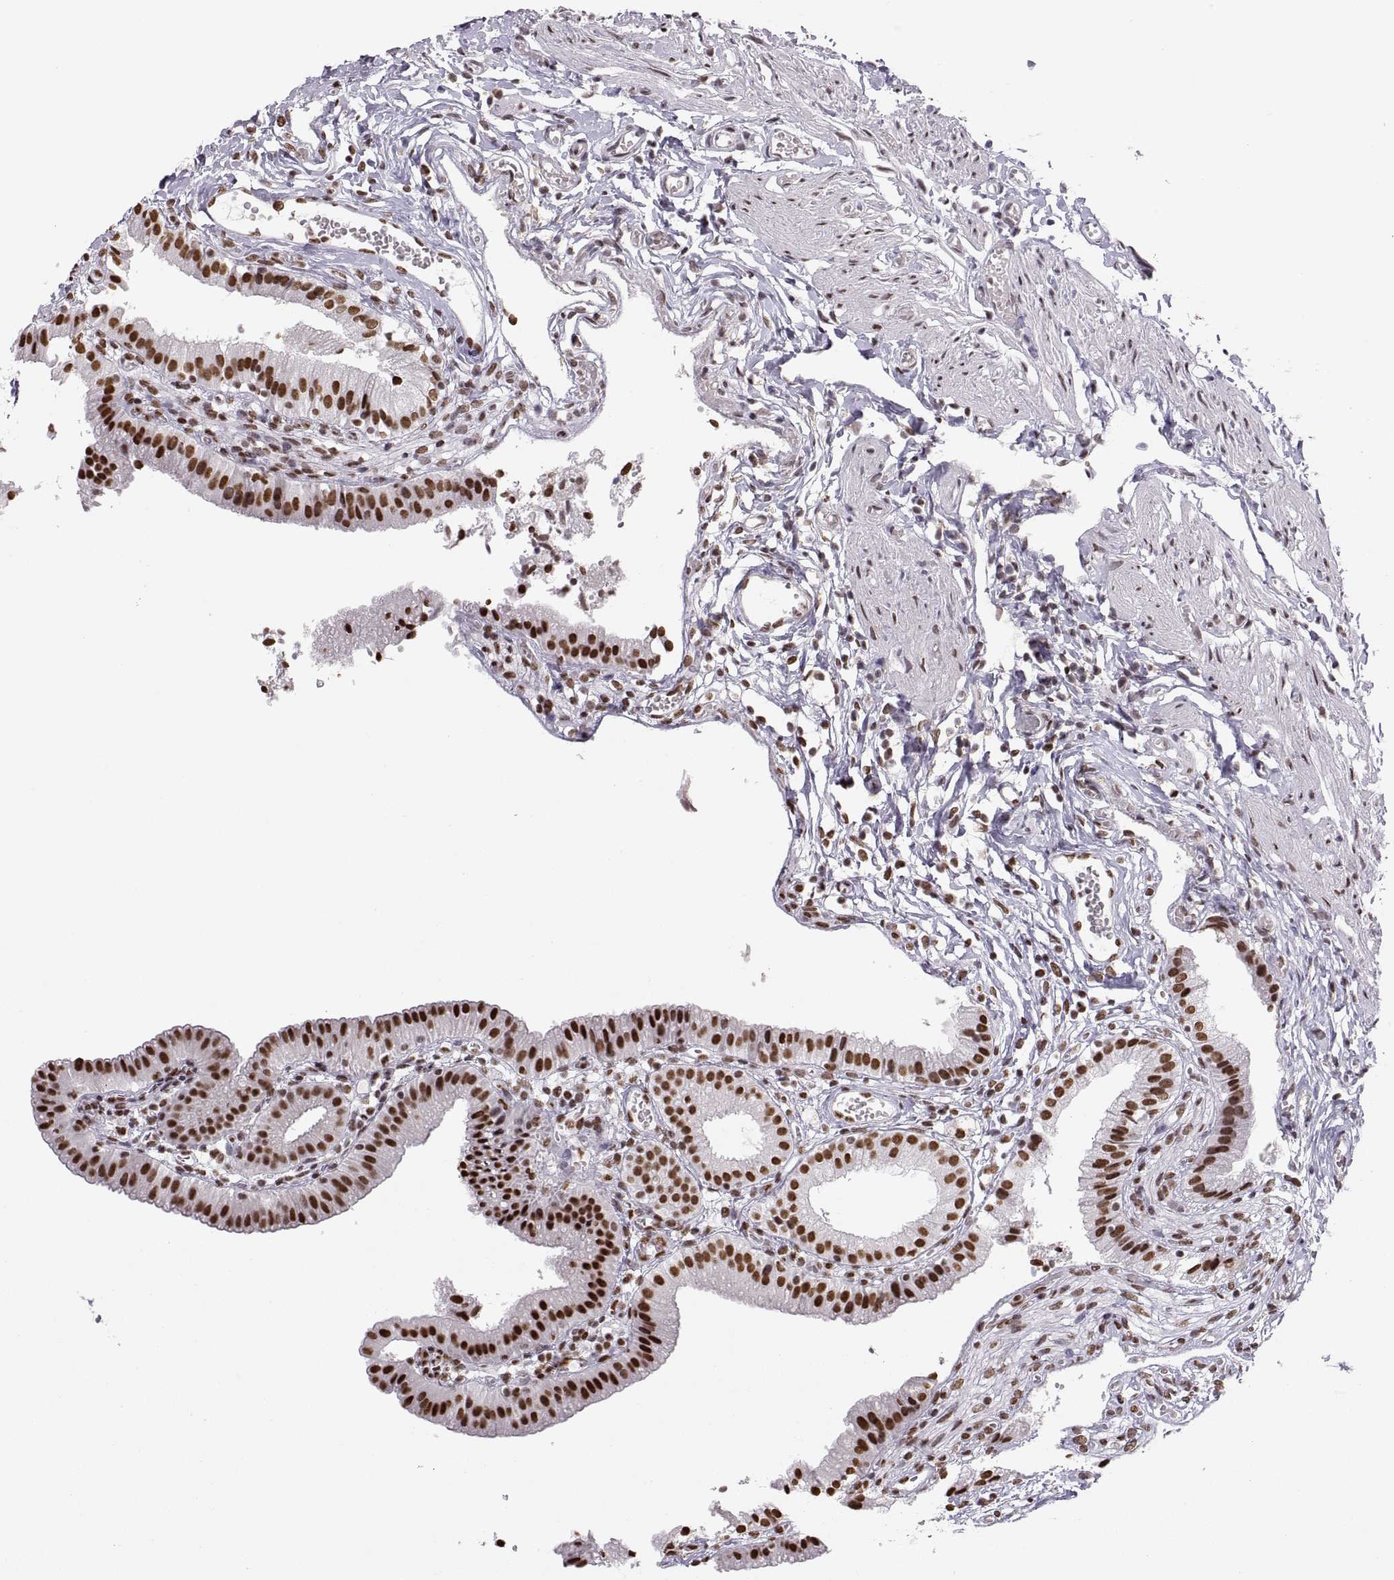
{"staining": {"intensity": "strong", "quantity": "25%-75%", "location": "nuclear"}, "tissue": "gallbladder", "cell_type": "Glandular cells", "image_type": "normal", "snomed": [{"axis": "morphology", "description": "Normal tissue, NOS"}, {"axis": "topography", "description": "Gallbladder"}], "caption": "Immunohistochemical staining of benign human gallbladder demonstrates 25%-75% levels of strong nuclear protein positivity in approximately 25%-75% of glandular cells.", "gene": "SNAI1", "patient": {"sex": "female", "age": 47}}